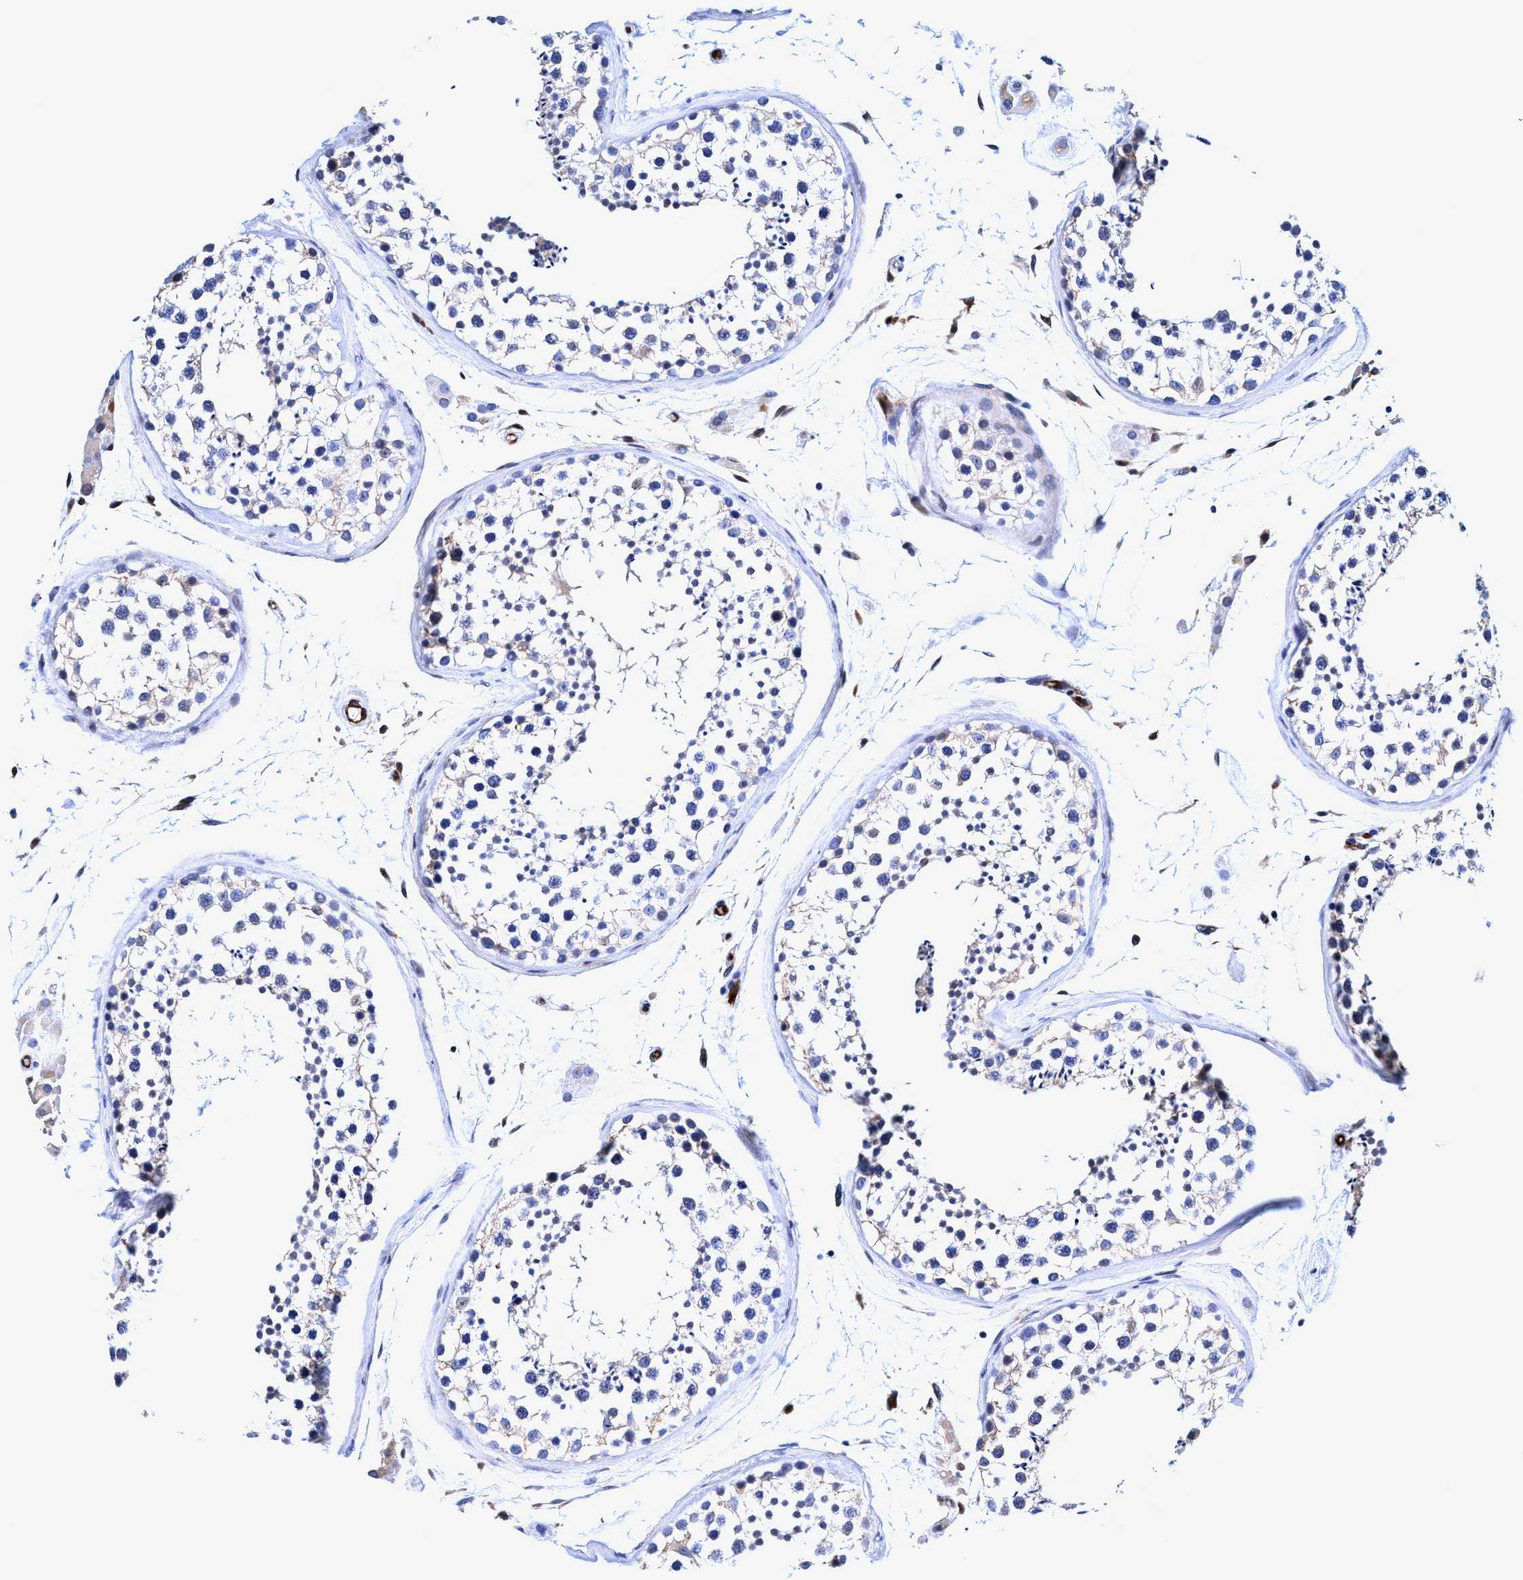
{"staining": {"intensity": "negative", "quantity": "none", "location": "none"}, "tissue": "testis", "cell_type": "Cells in seminiferous ducts", "image_type": "normal", "snomed": [{"axis": "morphology", "description": "Normal tissue, NOS"}, {"axis": "topography", "description": "Testis"}], "caption": "Image shows no protein staining in cells in seminiferous ducts of unremarkable testis.", "gene": "UBALD2", "patient": {"sex": "male", "age": 46}}